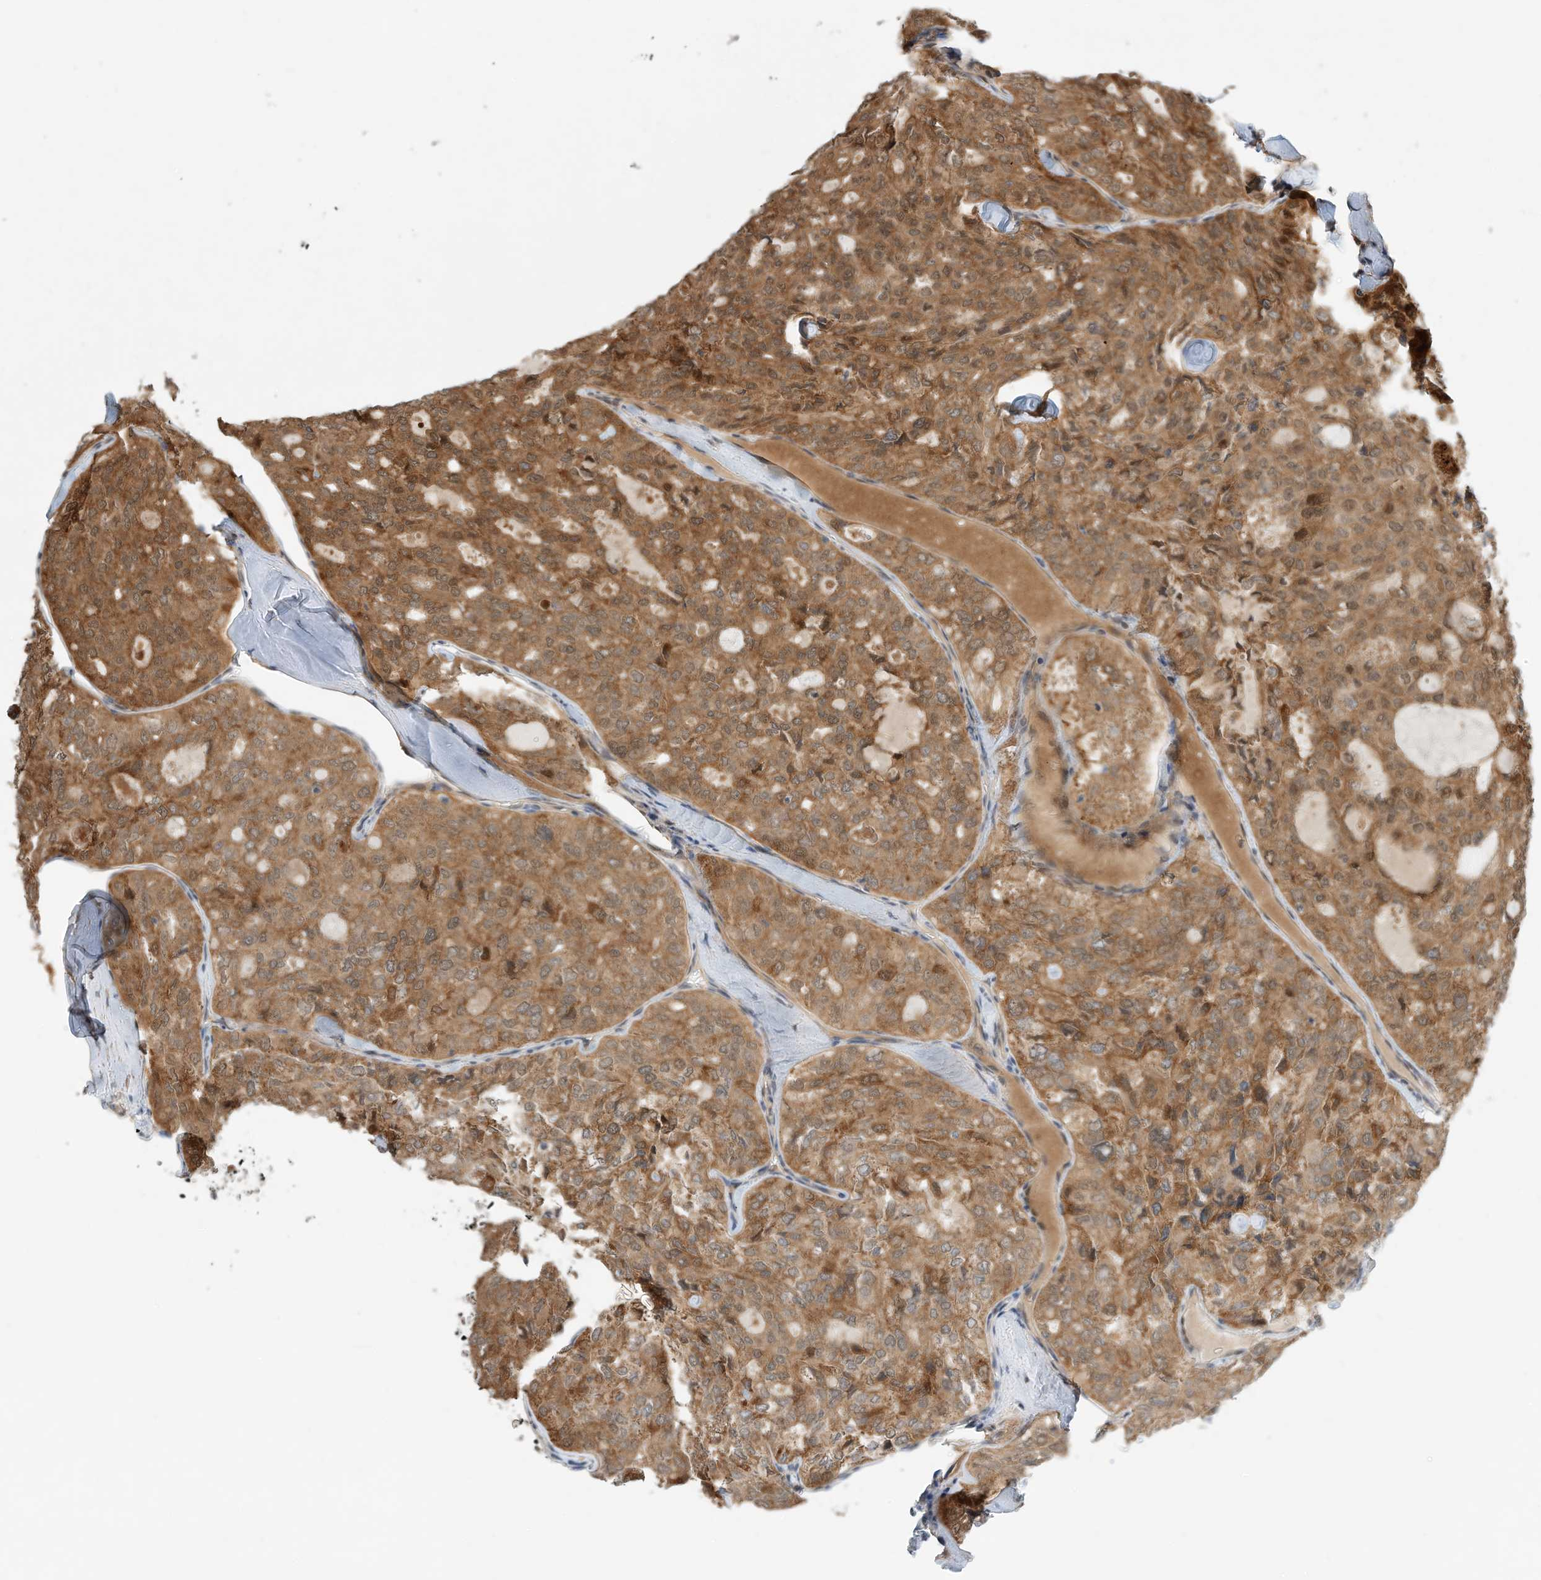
{"staining": {"intensity": "strong", "quantity": ">75%", "location": "cytoplasmic/membranous"}, "tissue": "thyroid cancer", "cell_type": "Tumor cells", "image_type": "cancer", "snomed": [{"axis": "morphology", "description": "Follicular adenoma carcinoma, NOS"}, {"axis": "topography", "description": "Thyroid gland"}], "caption": "The histopathology image reveals staining of thyroid cancer (follicular adenoma carcinoma), revealing strong cytoplasmic/membranous protein positivity (brown color) within tumor cells. (Brightfield microscopy of DAB IHC at high magnification).", "gene": "CPAMD8", "patient": {"sex": "male", "age": 75}}